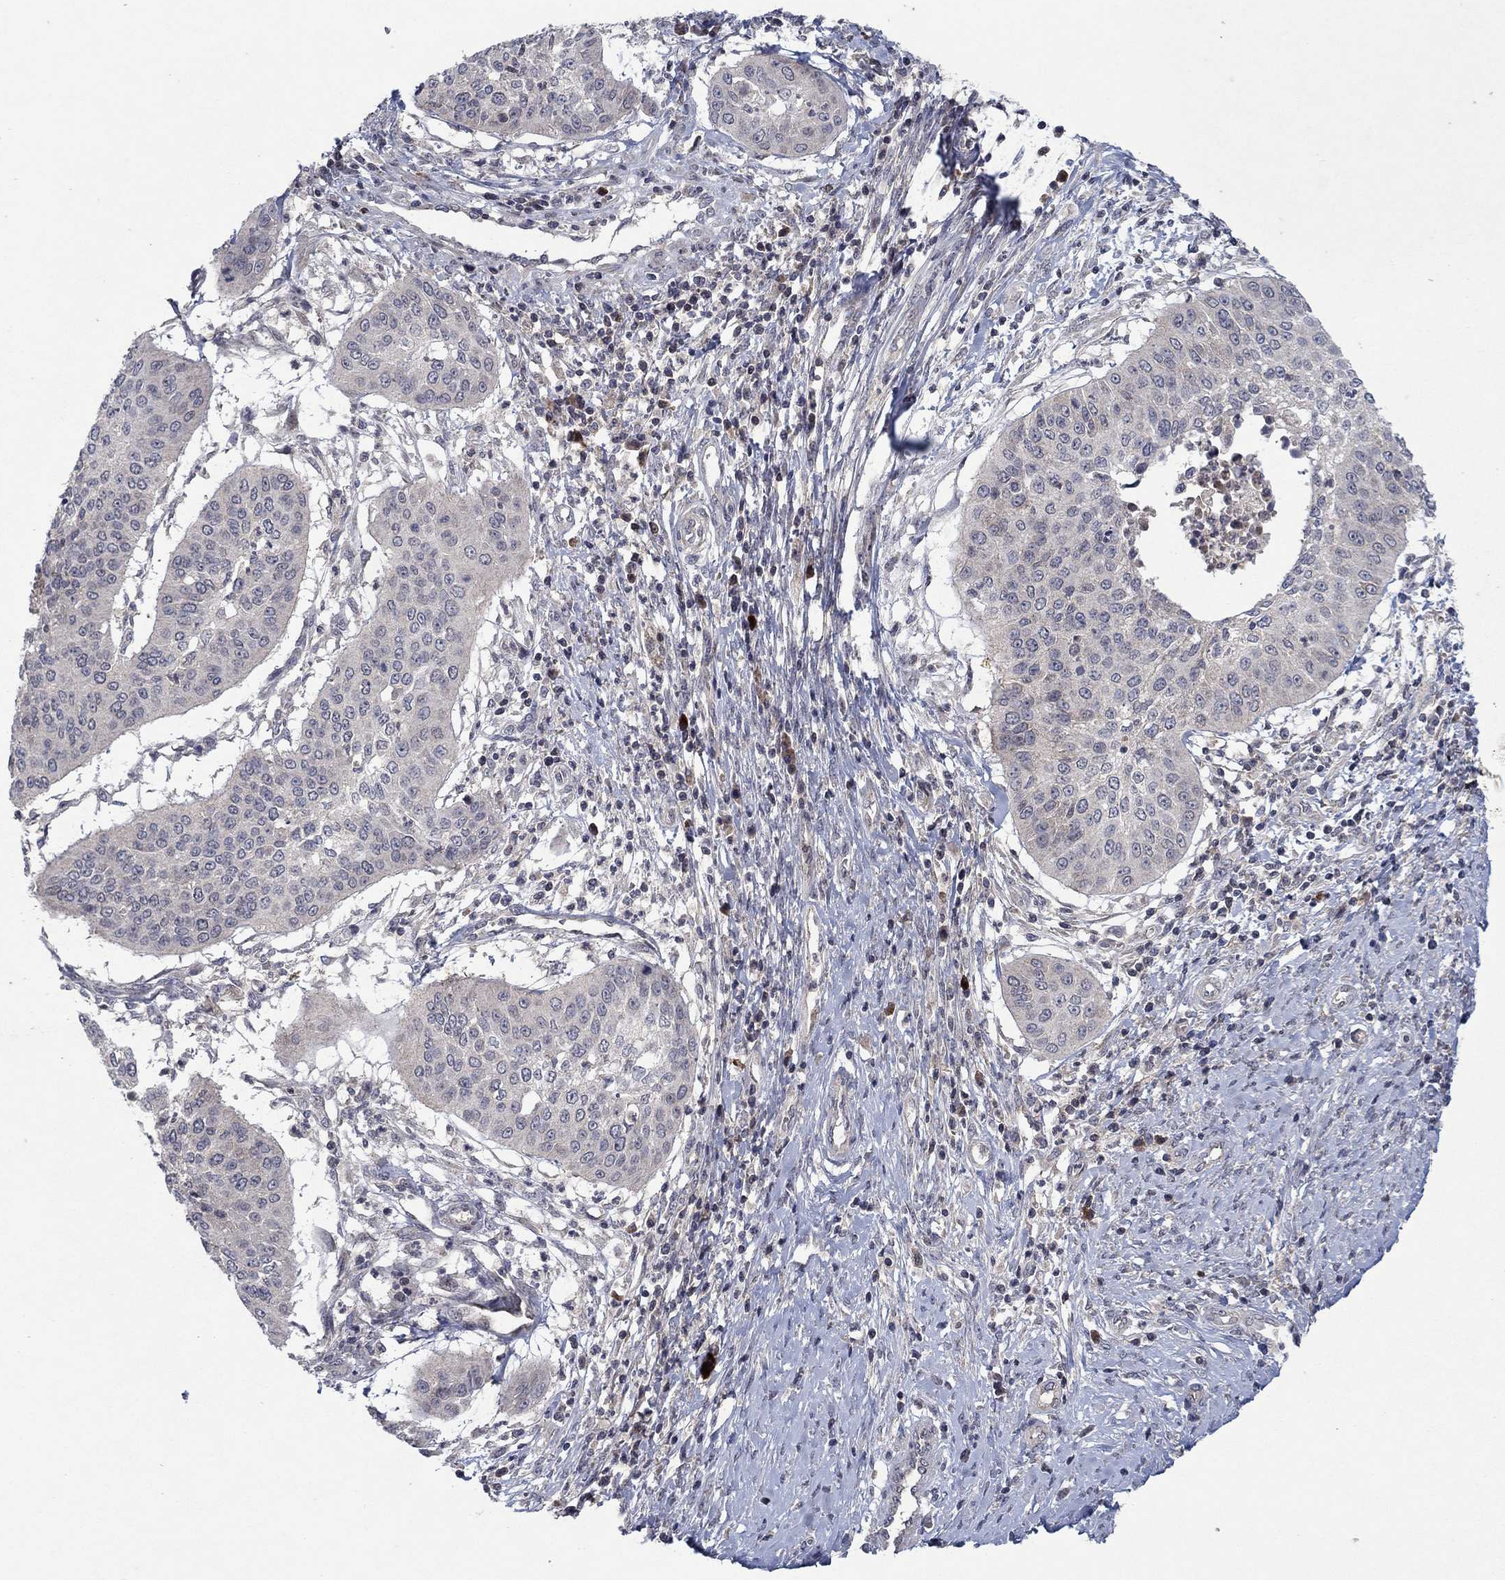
{"staining": {"intensity": "negative", "quantity": "none", "location": "none"}, "tissue": "cervical cancer", "cell_type": "Tumor cells", "image_type": "cancer", "snomed": [{"axis": "morphology", "description": "Normal tissue, NOS"}, {"axis": "morphology", "description": "Squamous cell carcinoma, NOS"}, {"axis": "topography", "description": "Cervix"}], "caption": "Cervical squamous cell carcinoma stained for a protein using immunohistochemistry demonstrates no expression tumor cells.", "gene": "IL4", "patient": {"sex": "female", "age": 39}}